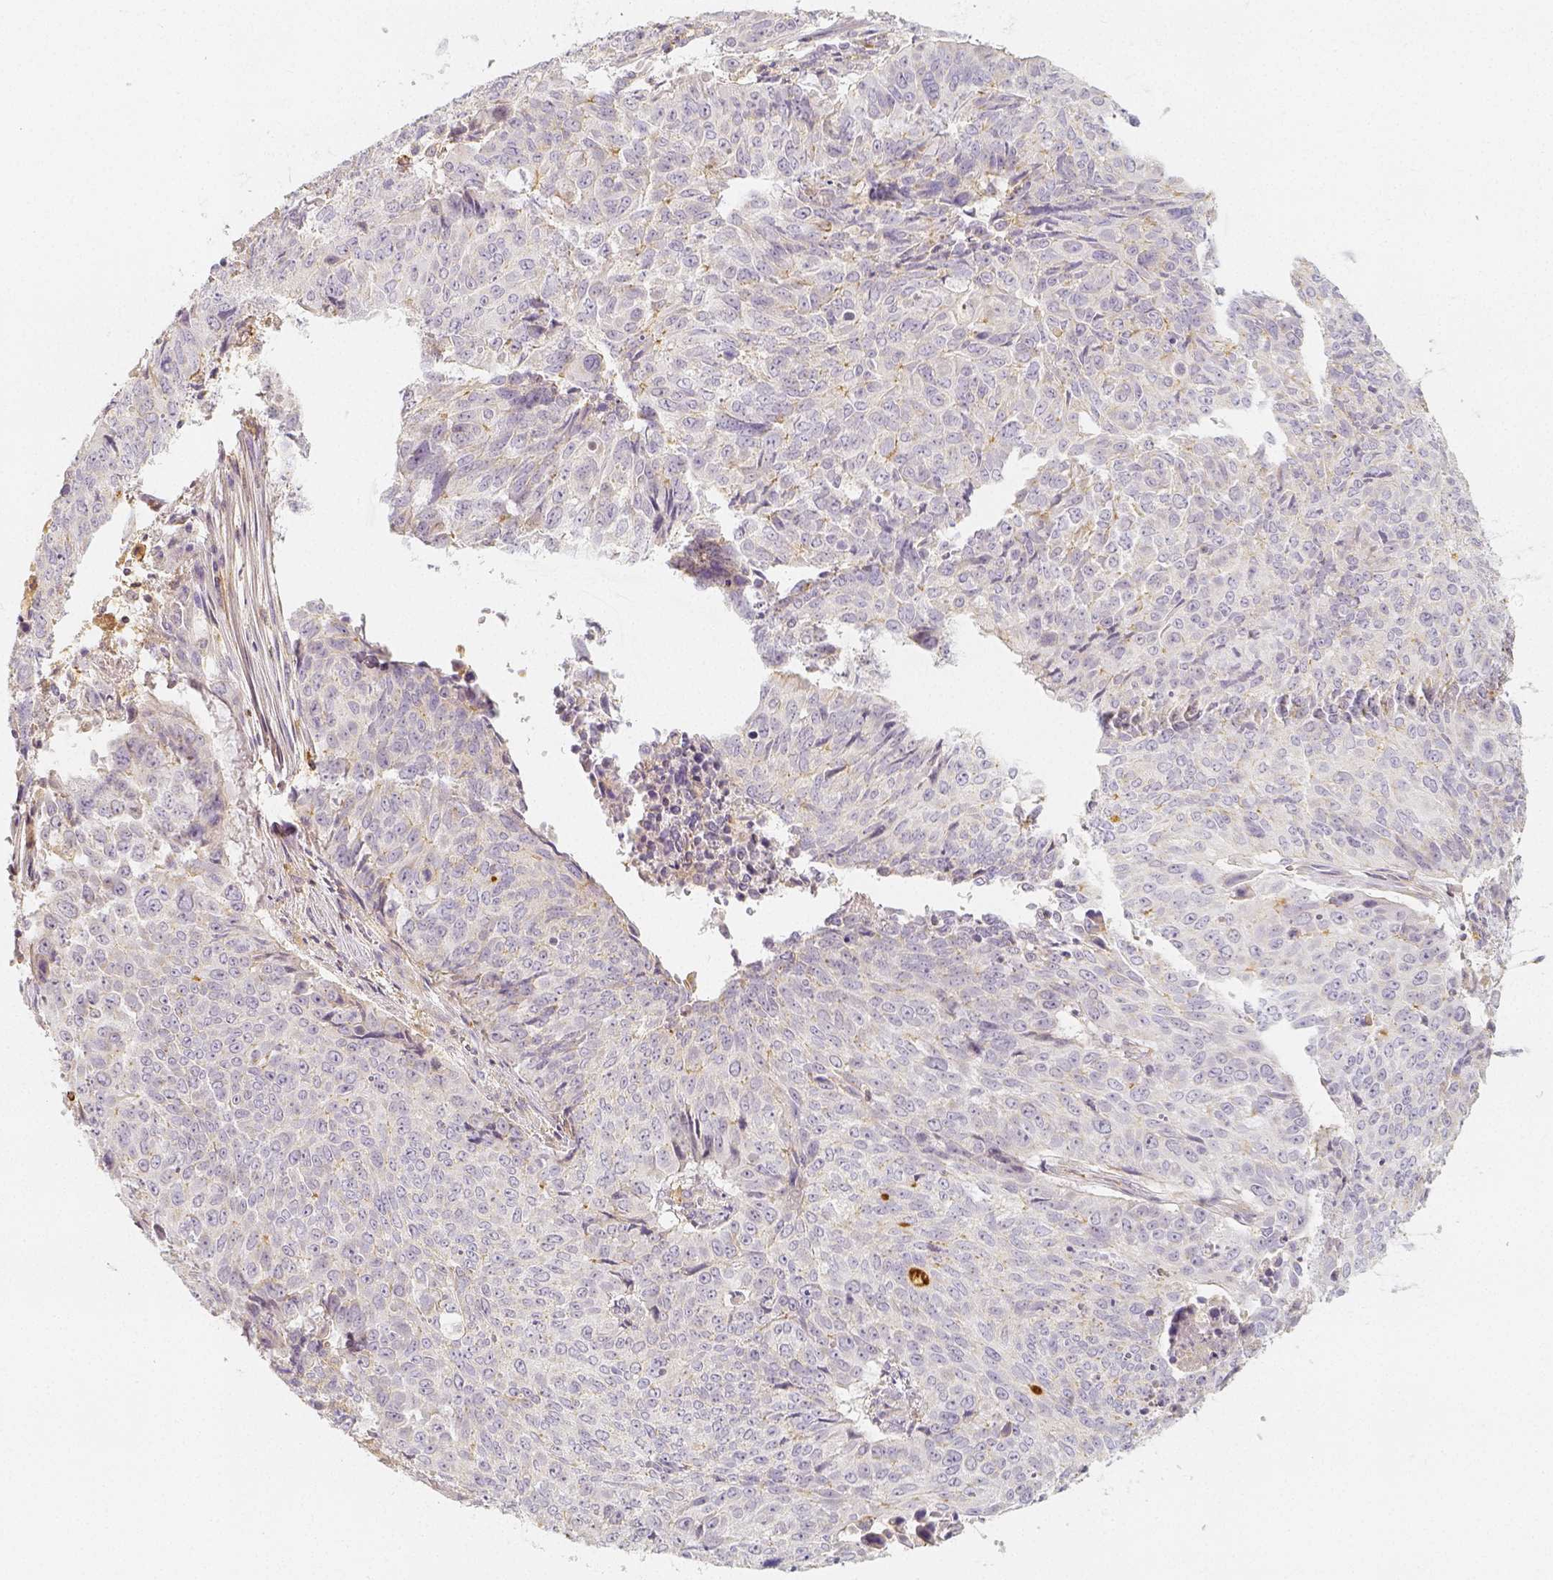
{"staining": {"intensity": "moderate", "quantity": "<25%", "location": "cytoplasmic/membranous"}, "tissue": "lung cancer", "cell_type": "Tumor cells", "image_type": "cancer", "snomed": [{"axis": "morphology", "description": "Normal tissue, NOS"}, {"axis": "morphology", "description": "Squamous cell carcinoma, NOS"}, {"axis": "topography", "description": "Bronchus"}, {"axis": "topography", "description": "Lung"}], "caption": "A photomicrograph of lung squamous cell carcinoma stained for a protein displays moderate cytoplasmic/membranous brown staining in tumor cells.", "gene": "PTPRJ", "patient": {"sex": "male", "age": 64}}